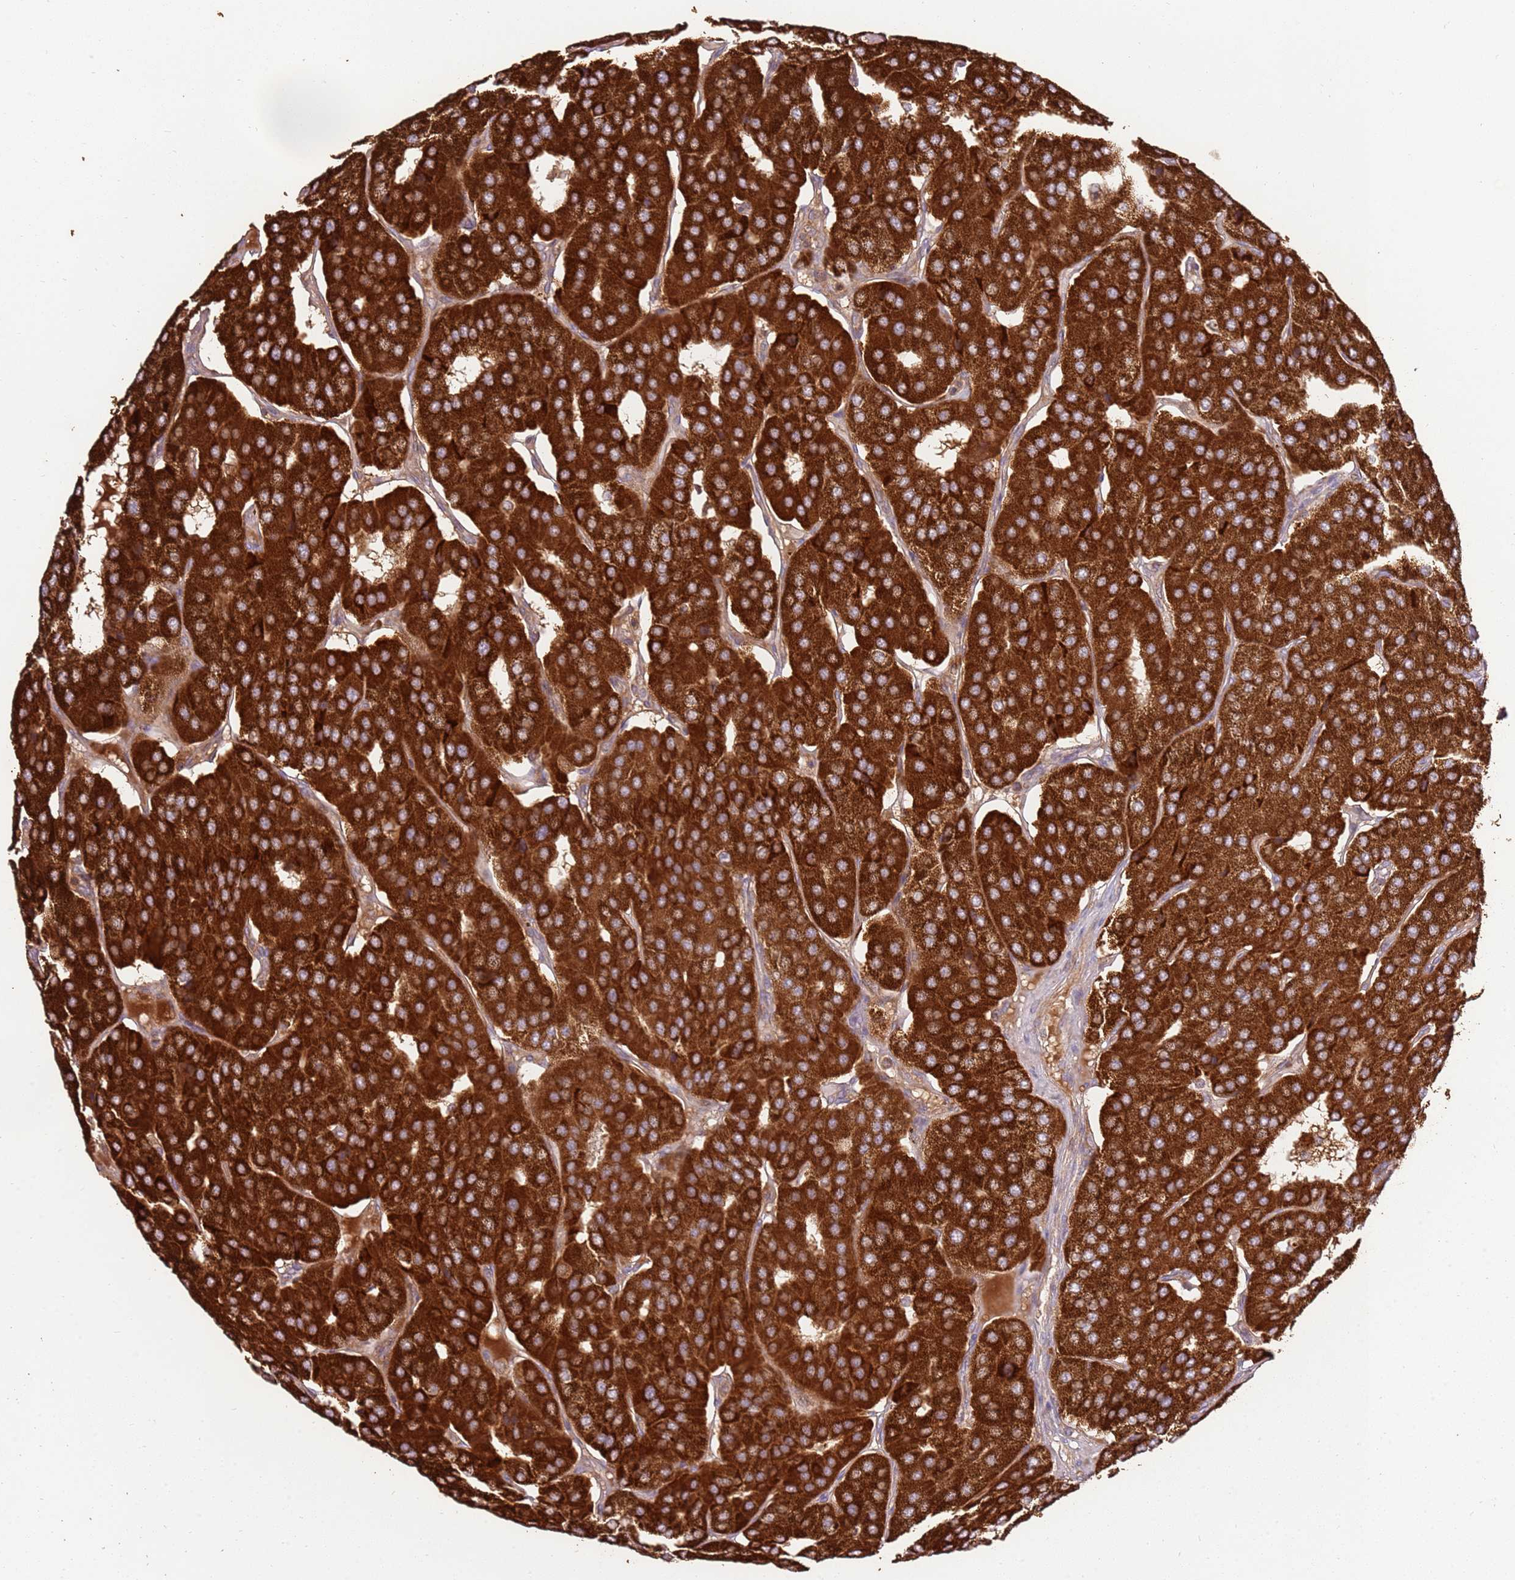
{"staining": {"intensity": "strong", "quantity": ">75%", "location": "cytoplasmic/membranous"}, "tissue": "parathyroid gland", "cell_type": "Glandular cells", "image_type": "normal", "snomed": [{"axis": "morphology", "description": "Normal tissue, NOS"}, {"axis": "morphology", "description": "Adenoma, NOS"}, {"axis": "topography", "description": "Parathyroid gland"}], "caption": "Parathyroid gland was stained to show a protein in brown. There is high levels of strong cytoplasmic/membranous staining in approximately >75% of glandular cells. (DAB = brown stain, brightfield microscopy at high magnification).", "gene": "LRRC28", "patient": {"sex": "female", "age": 86}}